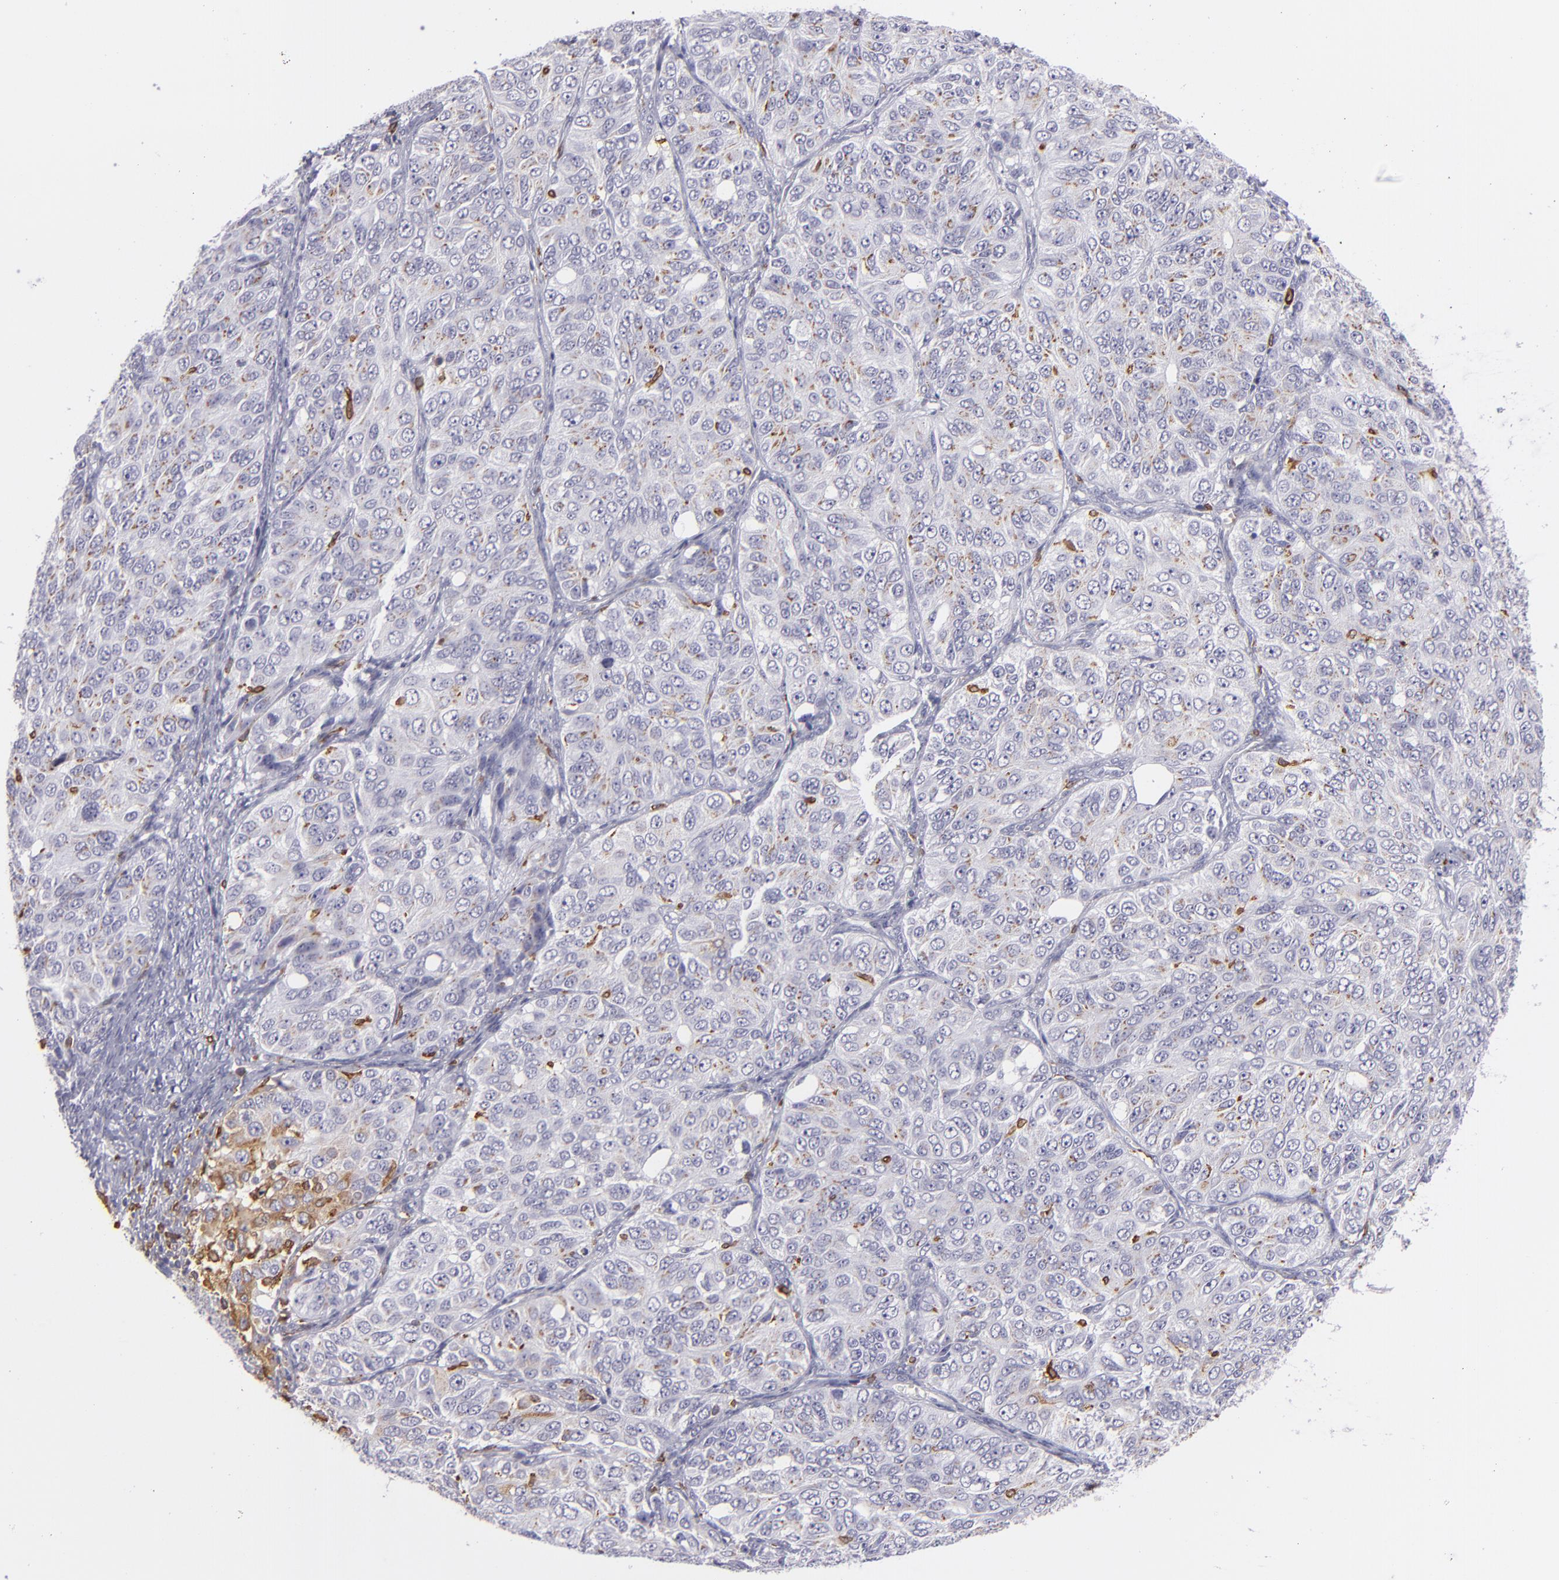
{"staining": {"intensity": "negative", "quantity": "none", "location": "none"}, "tissue": "ovarian cancer", "cell_type": "Tumor cells", "image_type": "cancer", "snomed": [{"axis": "morphology", "description": "Carcinoma, endometroid"}, {"axis": "topography", "description": "Ovary"}], "caption": "Human ovarian cancer stained for a protein using IHC shows no positivity in tumor cells.", "gene": "CD74", "patient": {"sex": "female", "age": 51}}